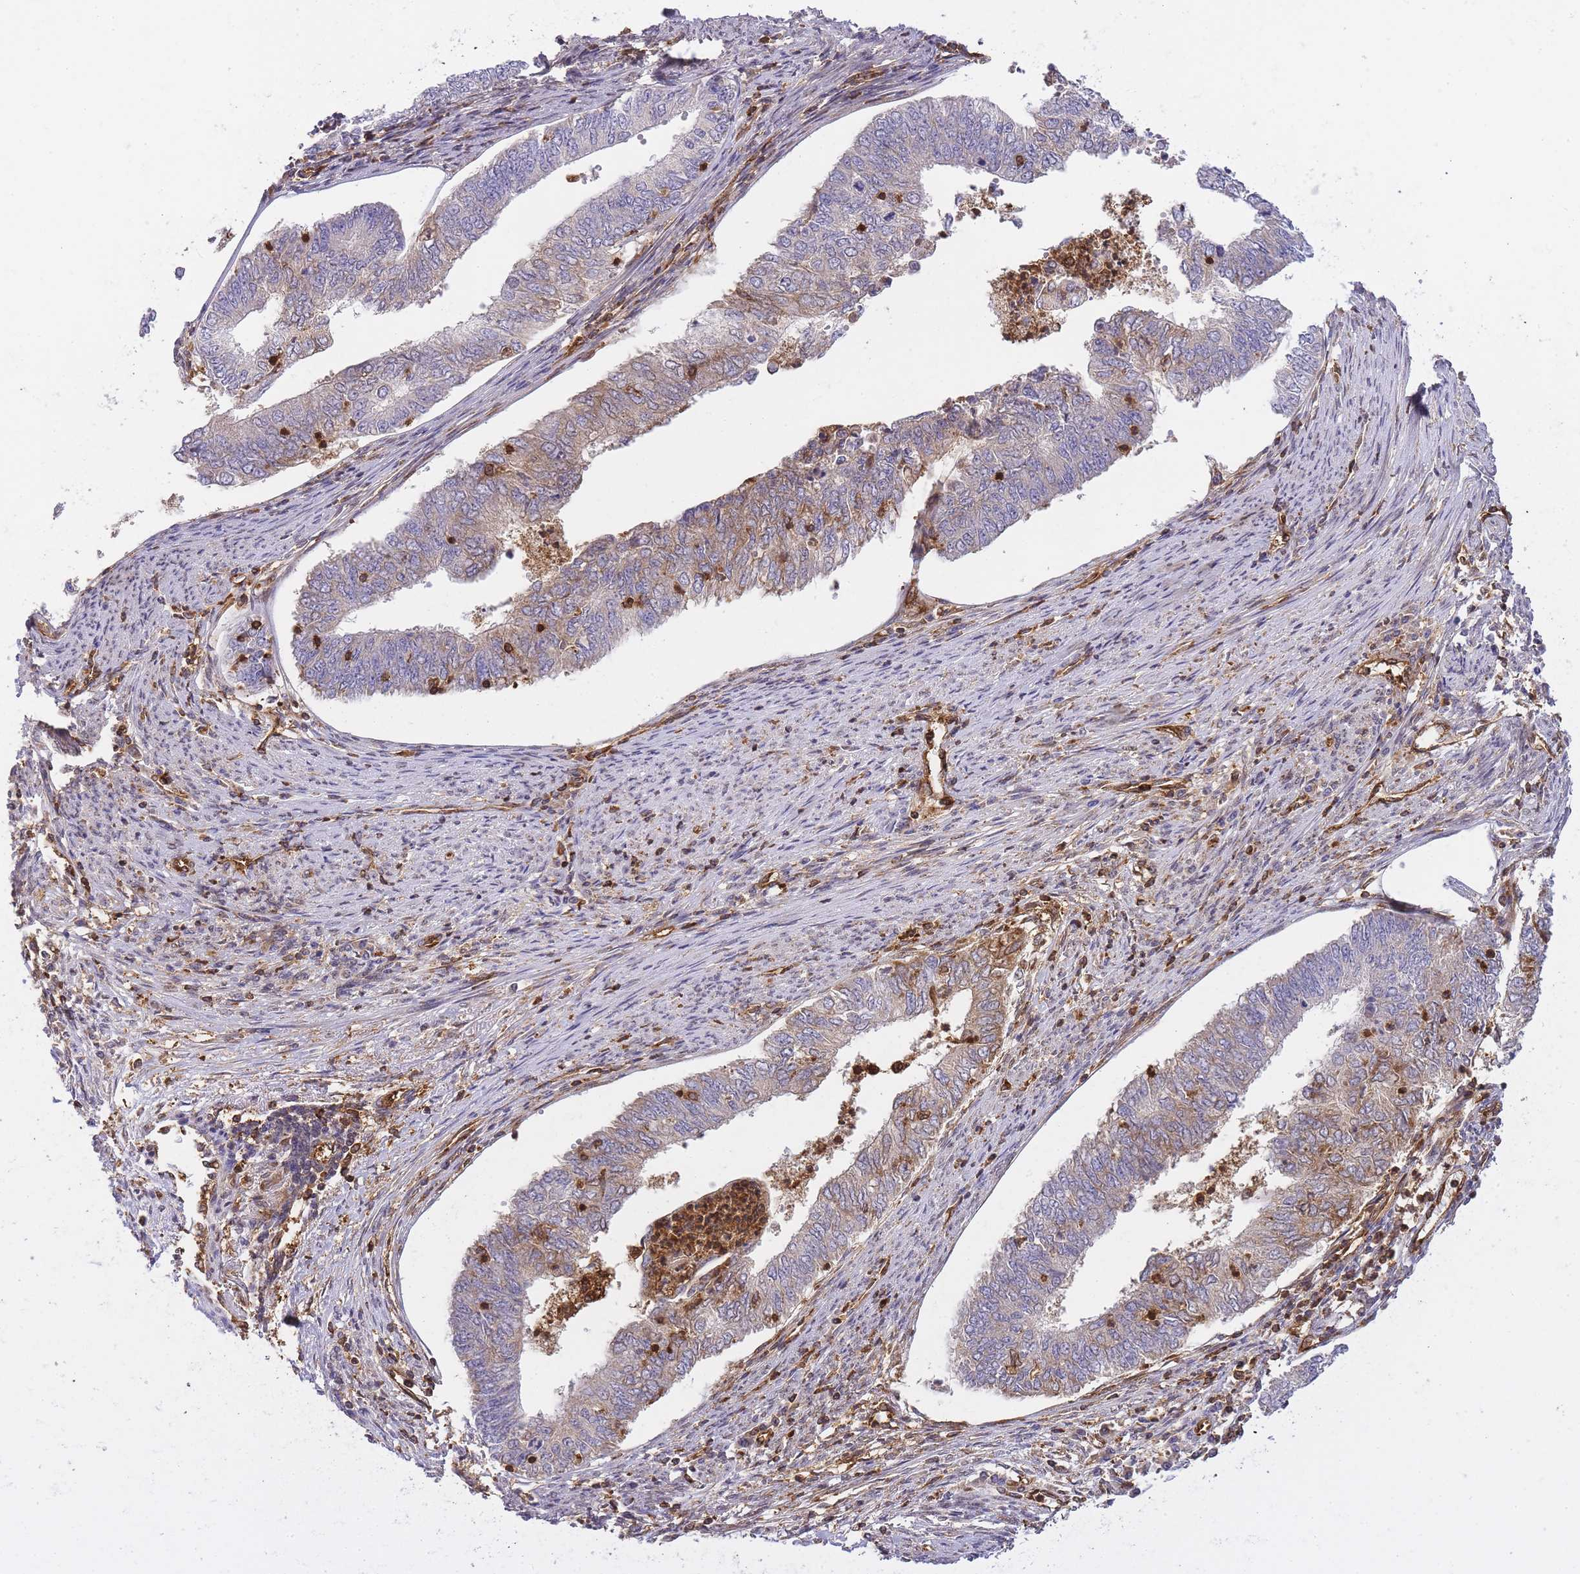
{"staining": {"intensity": "weak", "quantity": "25%-75%", "location": "cytoplasmic/membranous"}, "tissue": "endometrial cancer", "cell_type": "Tumor cells", "image_type": "cancer", "snomed": [{"axis": "morphology", "description": "Adenocarcinoma, NOS"}, {"axis": "topography", "description": "Endometrium"}], "caption": "Weak cytoplasmic/membranous positivity is present in about 25%-75% of tumor cells in endometrial cancer (adenocarcinoma). The protein is shown in brown color, while the nuclei are stained blue.", "gene": "MSN", "patient": {"sex": "female", "age": 68}}